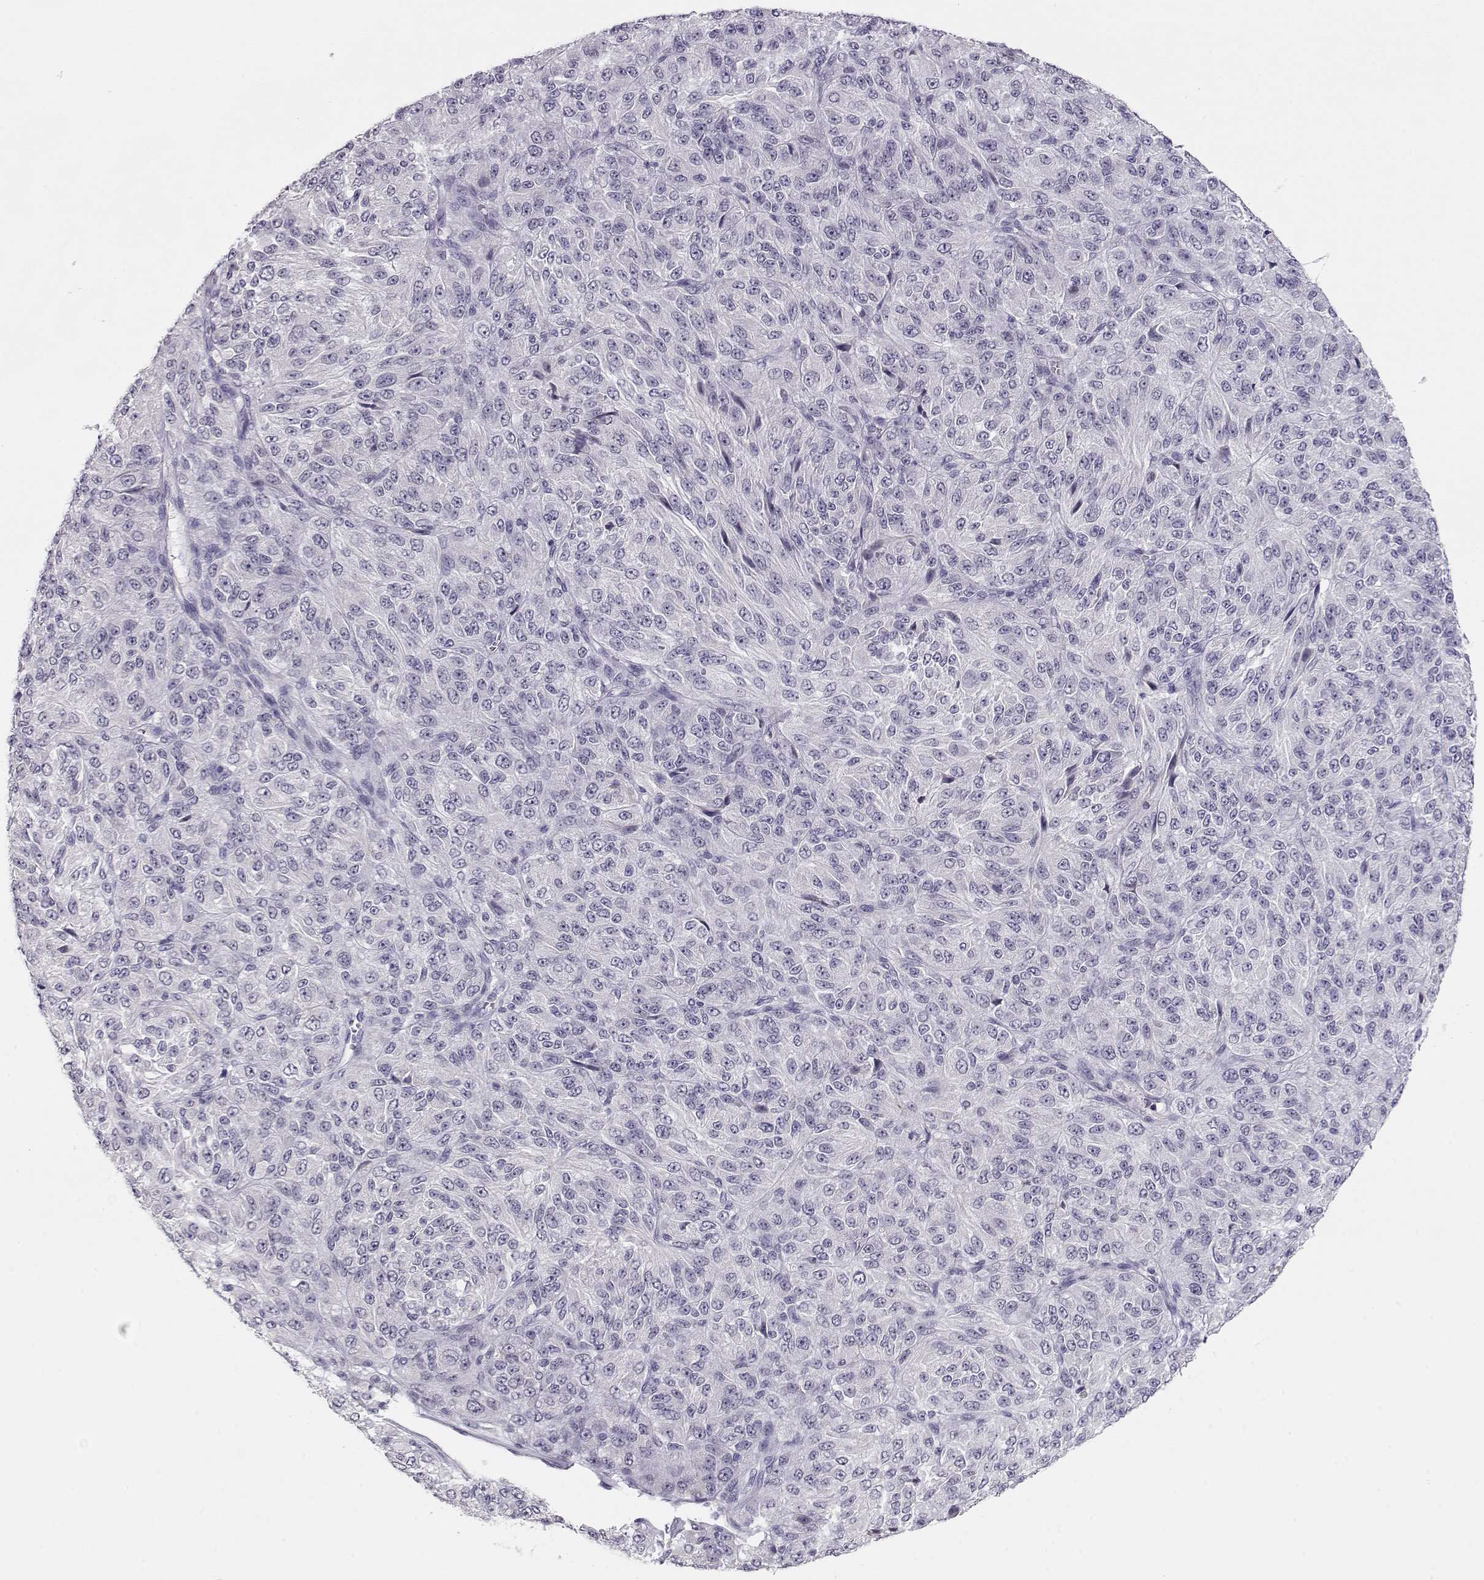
{"staining": {"intensity": "negative", "quantity": "none", "location": "none"}, "tissue": "melanoma", "cell_type": "Tumor cells", "image_type": "cancer", "snomed": [{"axis": "morphology", "description": "Malignant melanoma, Metastatic site"}, {"axis": "topography", "description": "Brain"}], "caption": "Melanoma stained for a protein using IHC displays no staining tumor cells.", "gene": "IMPG1", "patient": {"sex": "female", "age": 56}}